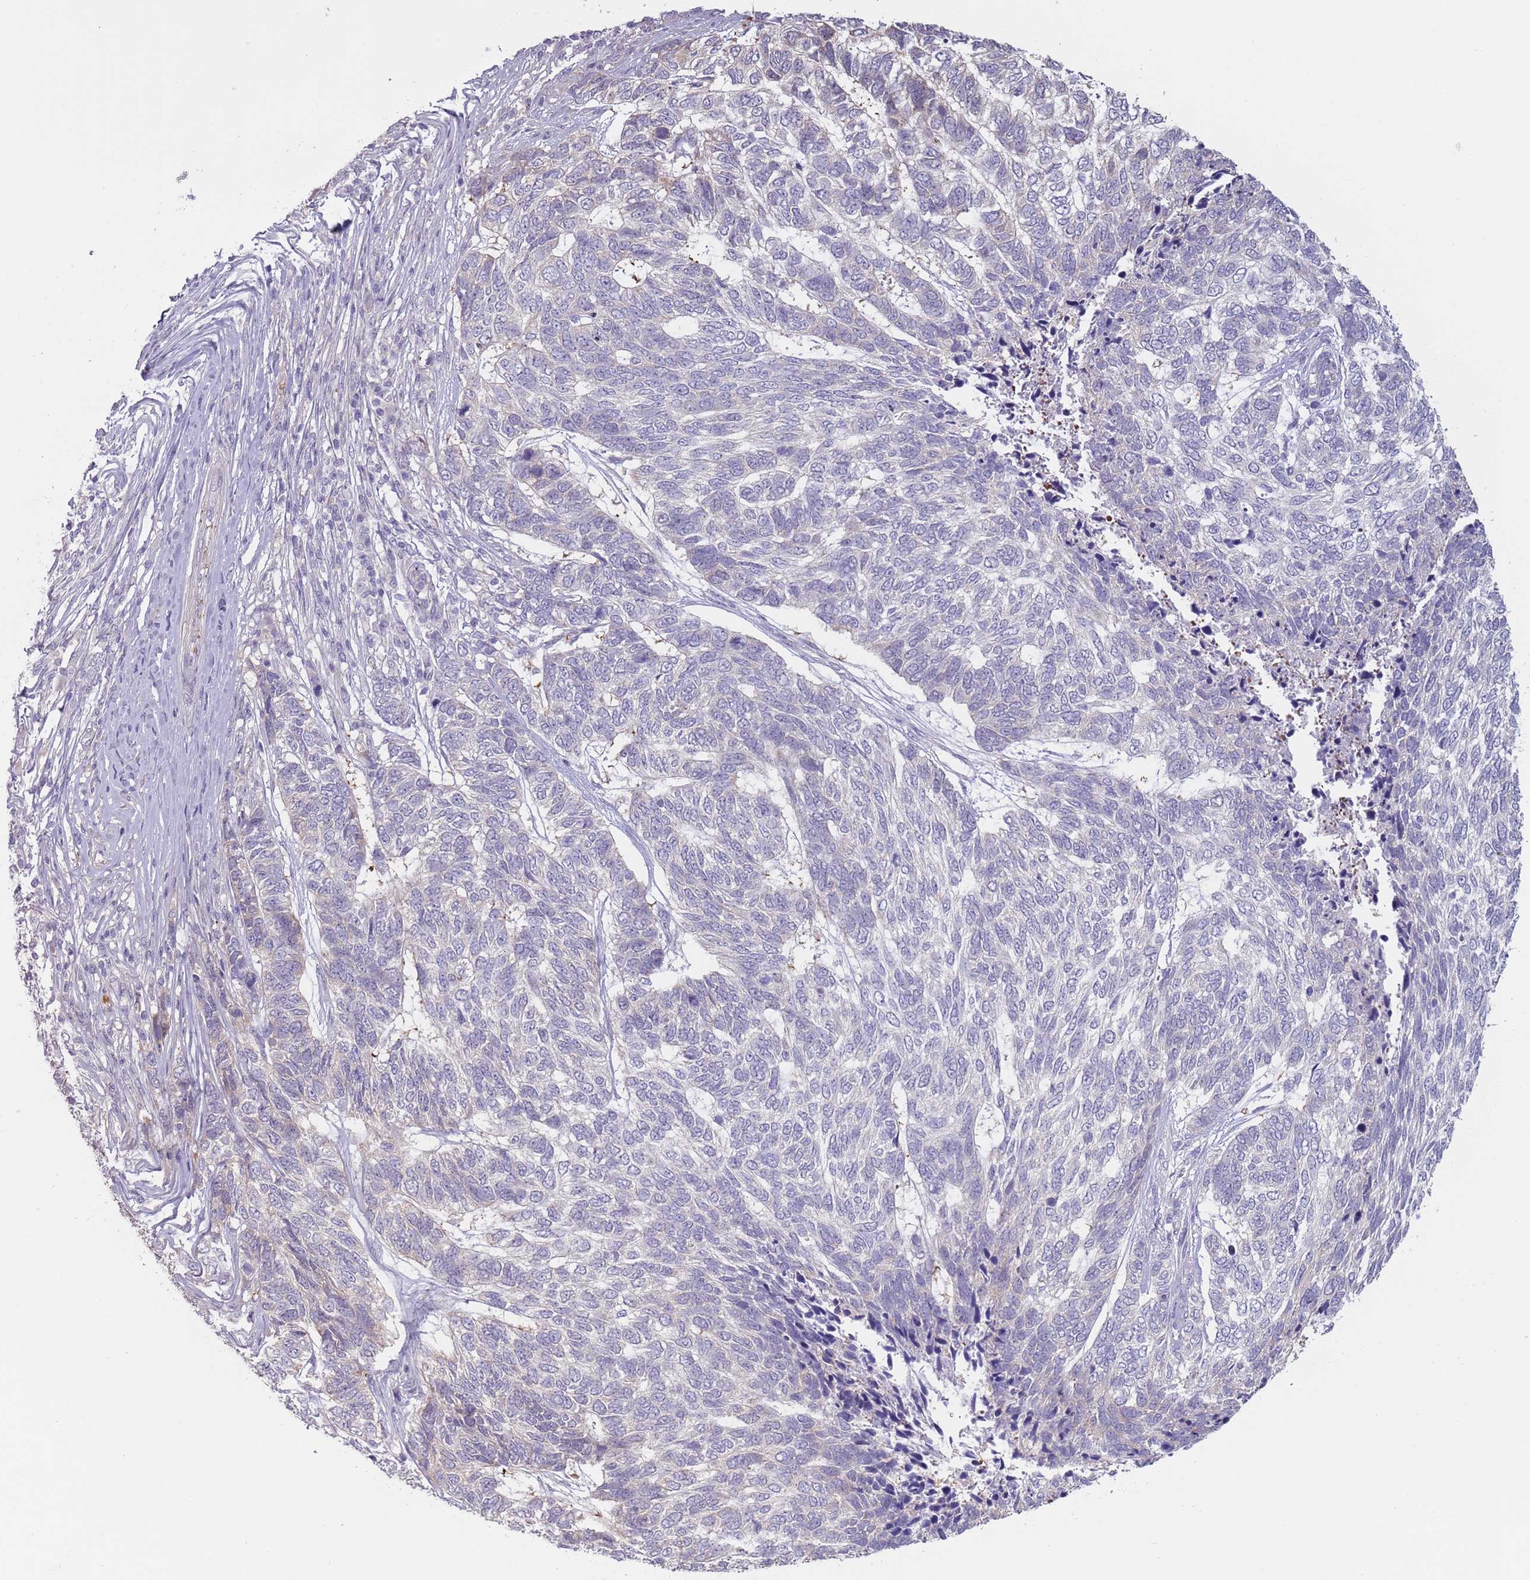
{"staining": {"intensity": "negative", "quantity": "none", "location": "none"}, "tissue": "skin cancer", "cell_type": "Tumor cells", "image_type": "cancer", "snomed": [{"axis": "morphology", "description": "Basal cell carcinoma"}, {"axis": "topography", "description": "Skin"}], "caption": "Immunohistochemical staining of skin cancer shows no significant positivity in tumor cells.", "gene": "LDHD", "patient": {"sex": "female", "age": 65}}